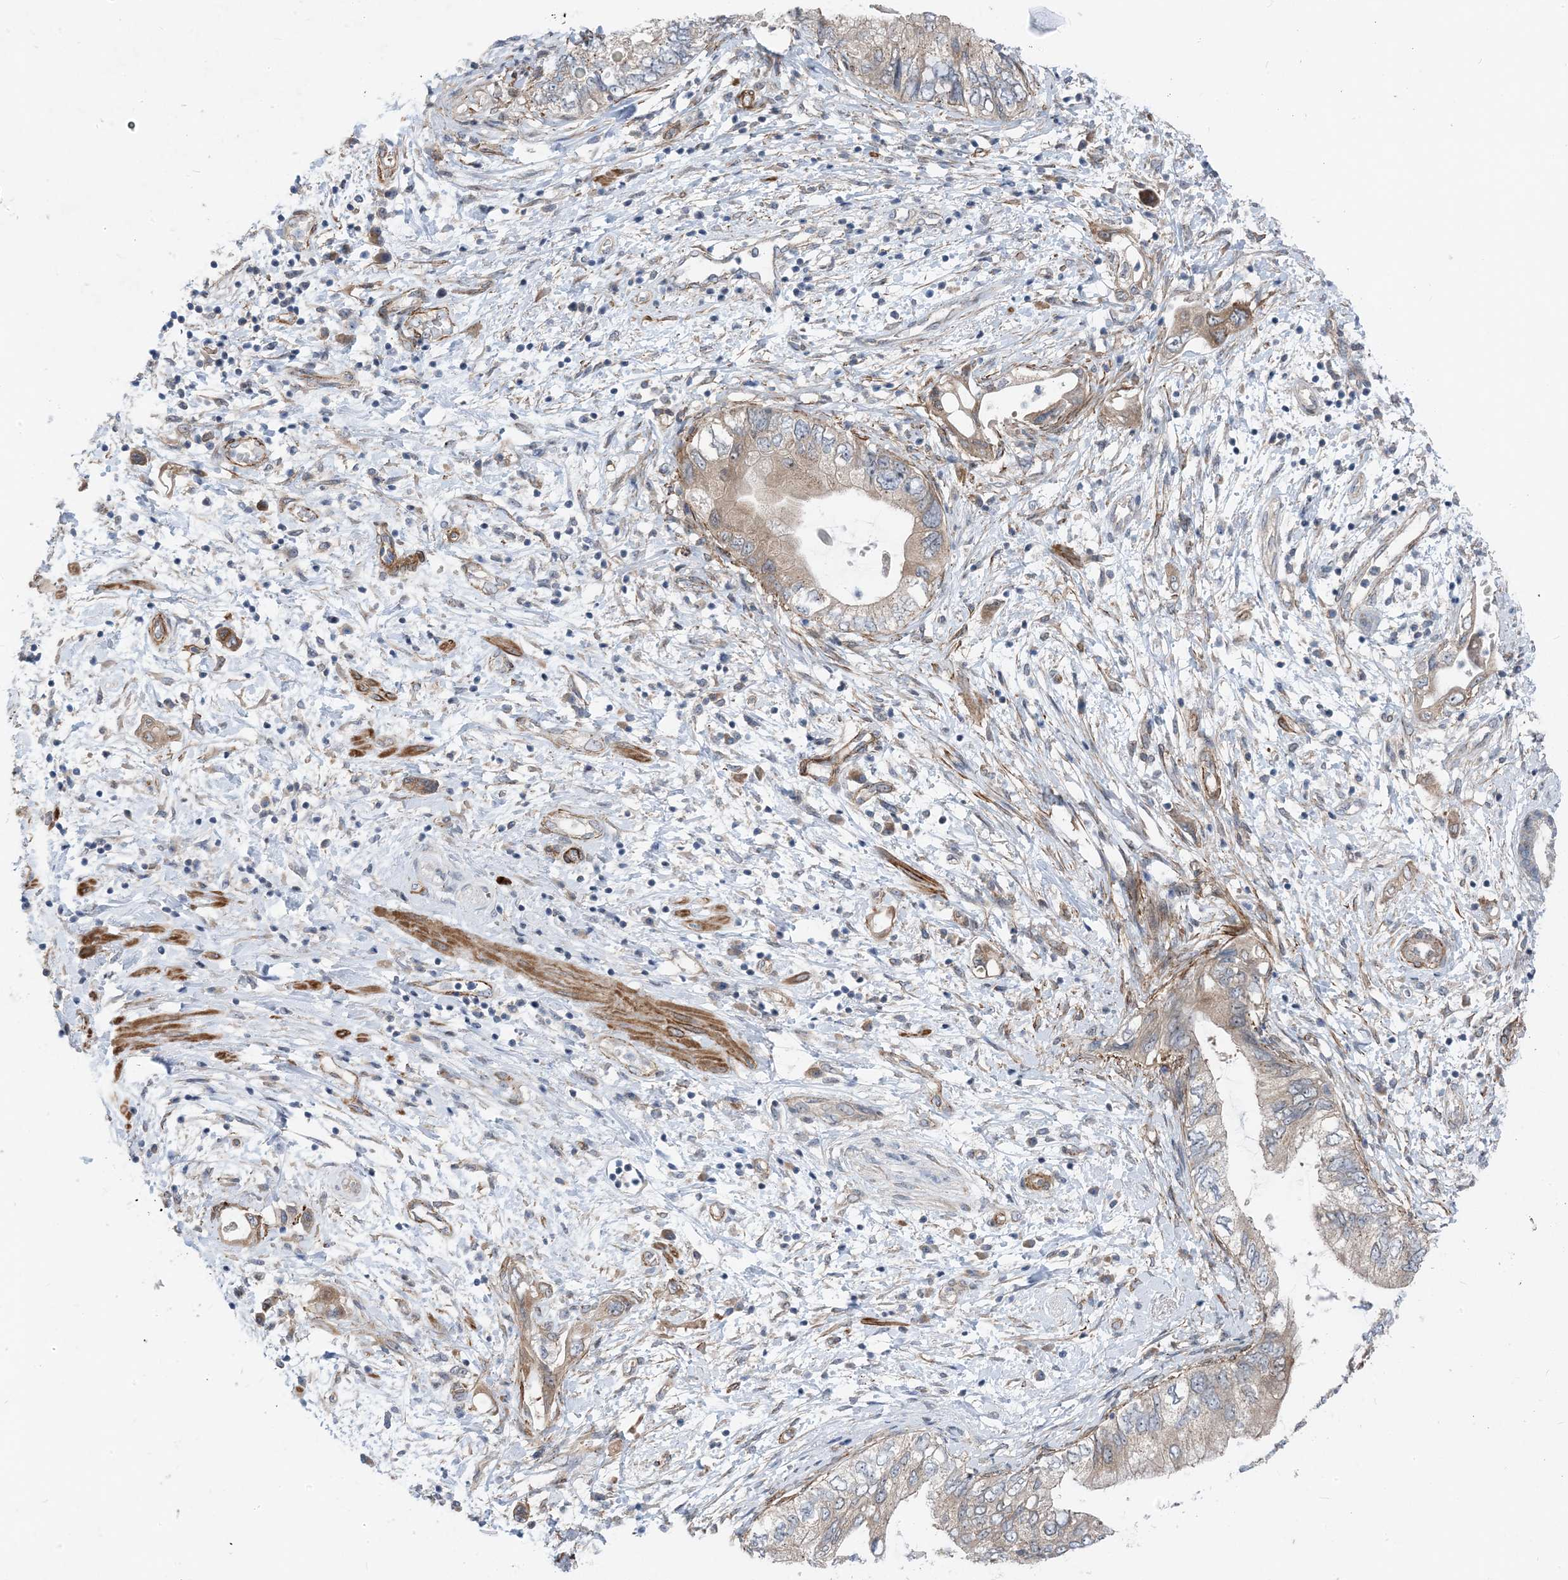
{"staining": {"intensity": "weak", "quantity": "25%-75%", "location": "cytoplasmic/membranous"}, "tissue": "pancreatic cancer", "cell_type": "Tumor cells", "image_type": "cancer", "snomed": [{"axis": "morphology", "description": "Adenocarcinoma, NOS"}, {"axis": "topography", "description": "Pancreas"}], "caption": "Immunohistochemical staining of adenocarcinoma (pancreatic) demonstrates low levels of weak cytoplasmic/membranous protein staining in approximately 25%-75% of tumor cells.", "gene": "PLEKHA3", "patient": {"sex": "female", "age": 73}}